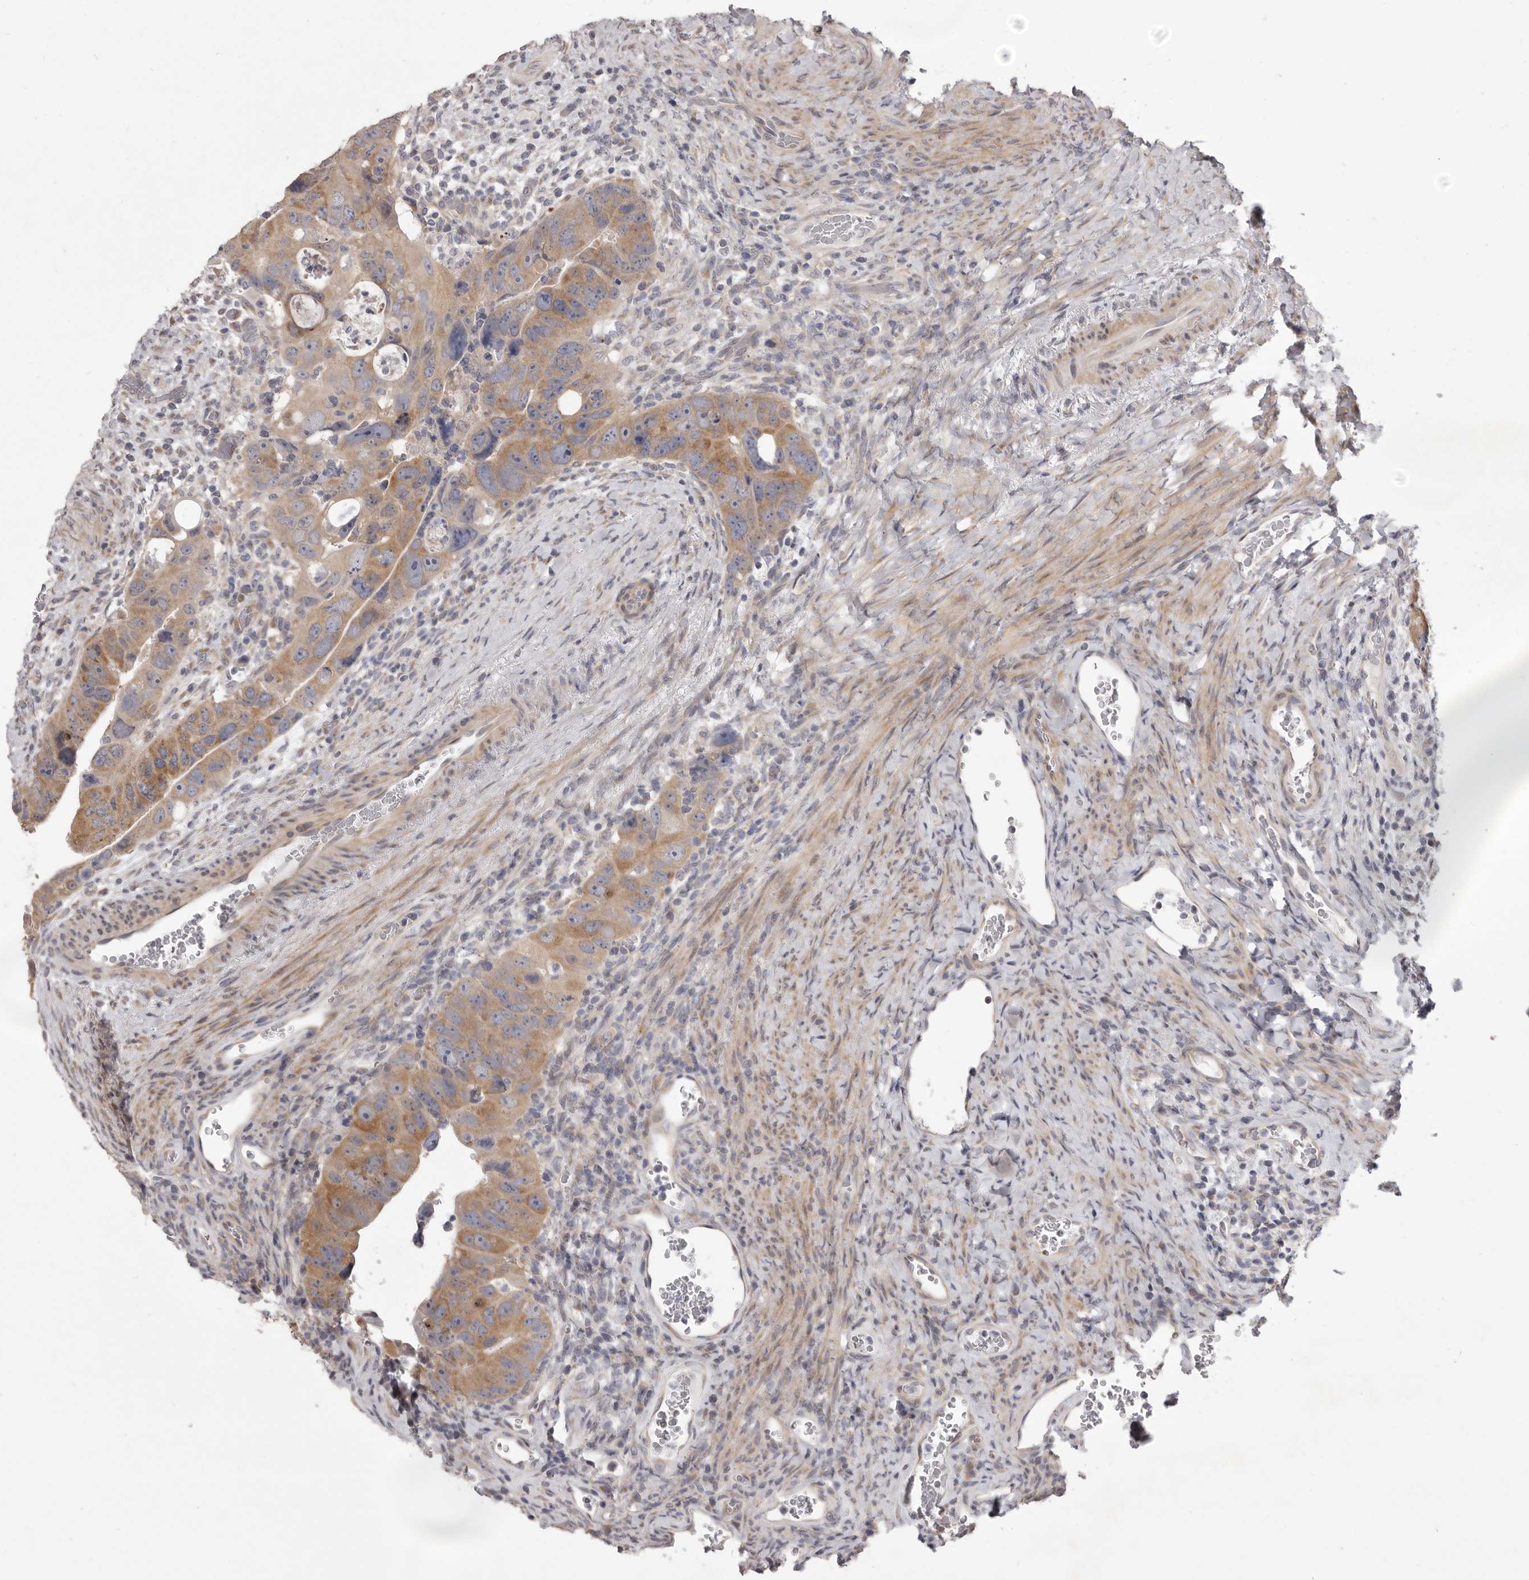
{"staining": {"intensity": "moderate", "quantity": ">75%", "location": "cytoplasmic/membranous"}, "tissue": "colorectal cancer", "cell_type": "Tumor cells", "image_type": "cancer", "snomed": [{"axis": "morphology", "description": "Adenocarcinoma, NOS"}, {"axis": "topography", "description": "Rectum"}], "caption": "High-power microscopy captured an IHC photomicrograph of colorectal adenocarcinoma, revealing moderate cytoplasmic/membranous positivity in about >75% of tumor cells.", "gene": "TBC1D8B", "patient": {"sex": "male", "age": 59}}